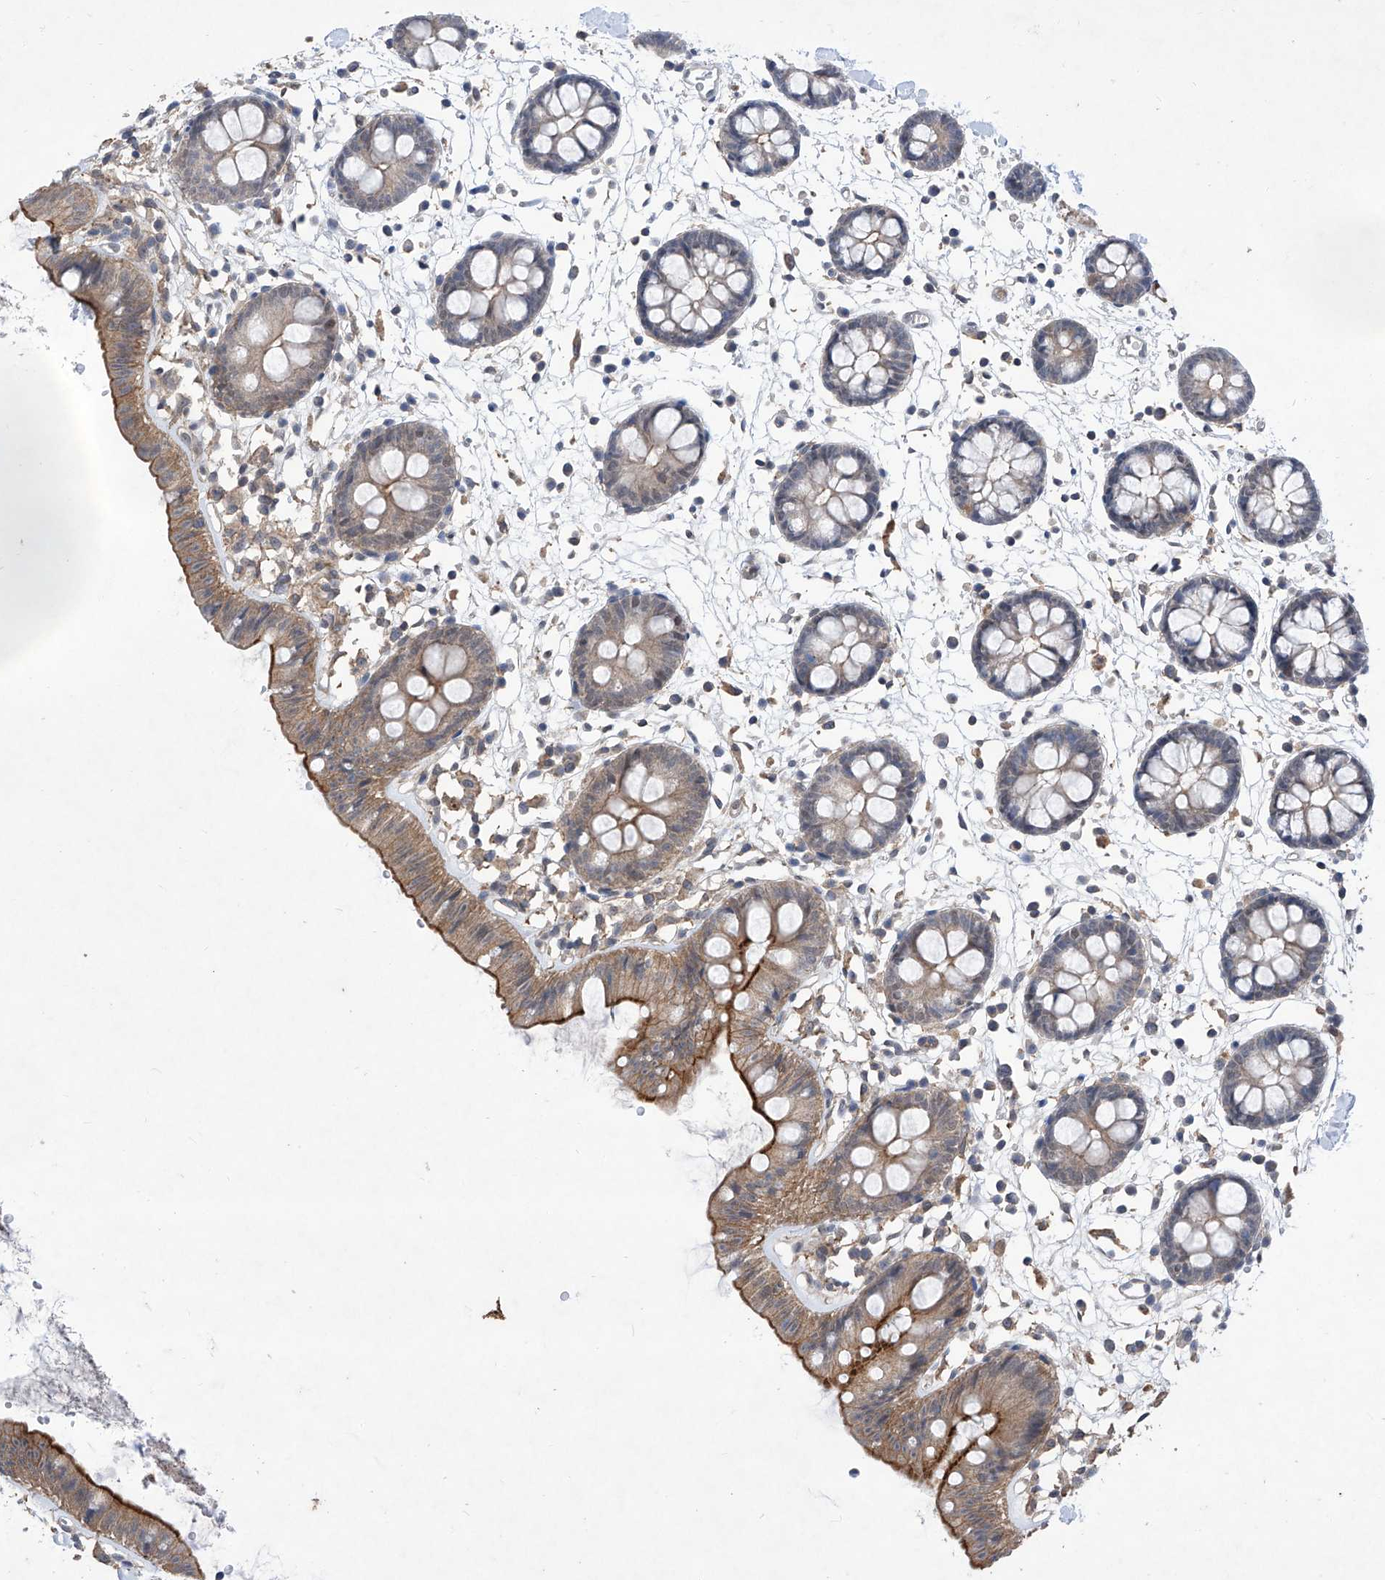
{"staining": {"intensity": "weak", "quantity": "25%-75%", "location": "cytoplasmic/membranous"}, "tissue": "colon", "cell_type": "Endothelial cells", "image_type": "normal", "snomed": [{"axis": "morphology", "description": "Normal tissue, NOS"}, {"axis": "topography", "description": "Colon"}], "caption": "This is a photomicrograph of immunohistochemistry staining of normal colon, which shows weak expression in the cytoplasmic/membranous of endothelial cells.", "gene": "KIFC2", "patient": {"sex": "male", "age": 56}}